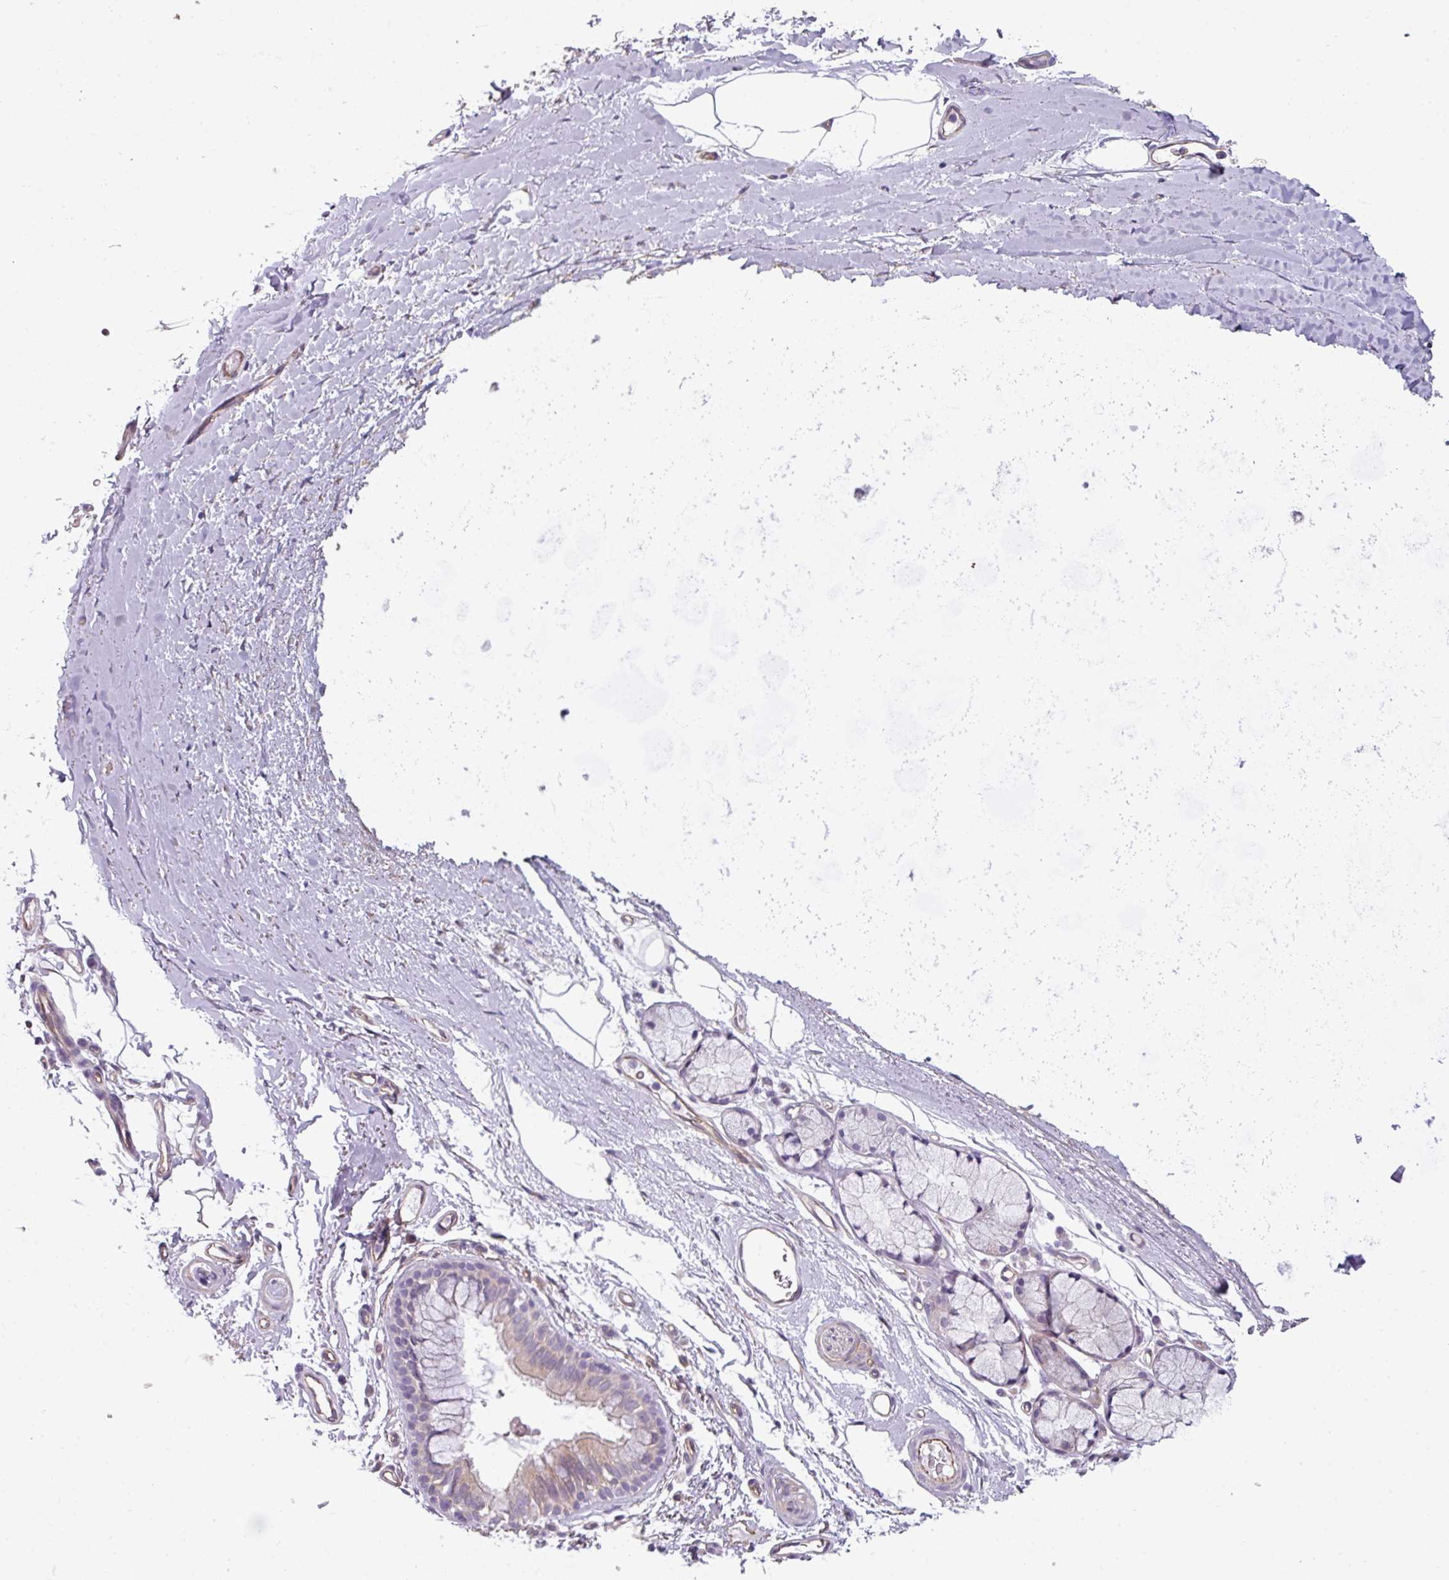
{"staining": {"intensity": "negative", "quantity": "none", "location": "none"}, "tissue": "soft tissue", "cell_type": "Chondrocytes", "image_type": "normal", "snomed": [{"axis": "morphology", "description": "Normal tissue, NOS"}, {"axis": "topography", "description": "Cartilage tissue"}, {"axis": "topography", "description": "Bronchus"}], "caption": "IHC of unremarkable soft tissue shows no positivity in chondrocytes. Brightfield microscopy of IHC stained with DAB (brown) and hematoxylin (blue), captured at high magnification.", "gene": "BUD23", "patient": {"sex": "female", "age": 72}}